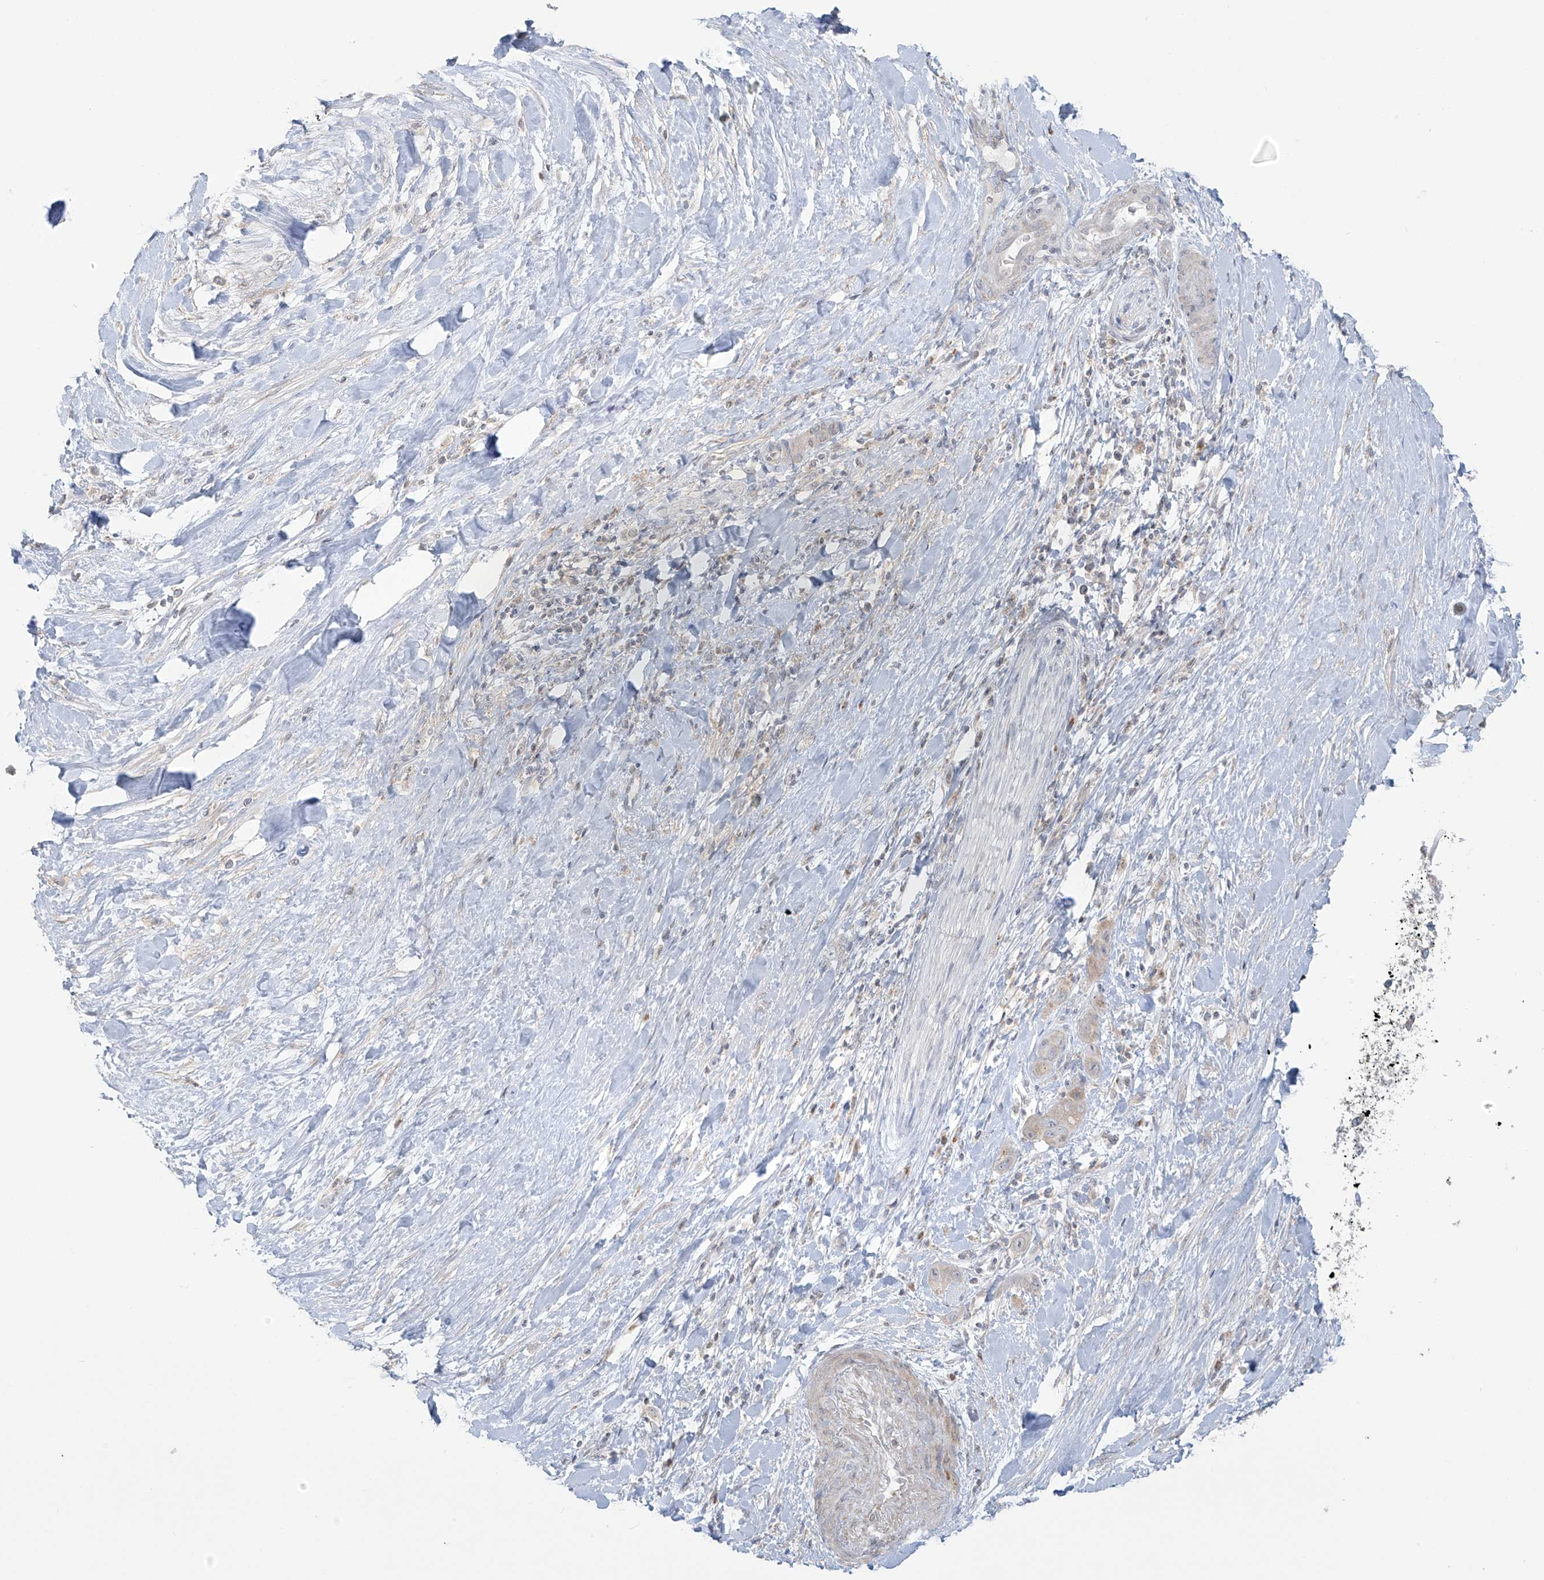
{"staining": {"intensity": "negative", "quantity": "none", "location": "none"}, "tissue": "liver cancer", "cell_type": "Tumor cells", "image_type": "cancer", "snomed": [{"axis": "morphology", "description": "Cholangiocarcinoma"}, {"axis": "topography", "description": "Liver"}], "caption": "This is an immunohistochemistry (IHC) image of human liver cancer (cholangiocarcinoma). There is no expression in tumor cells.", "gene": "HDDC2", "patient": {"sex": "female", "age": 52}}